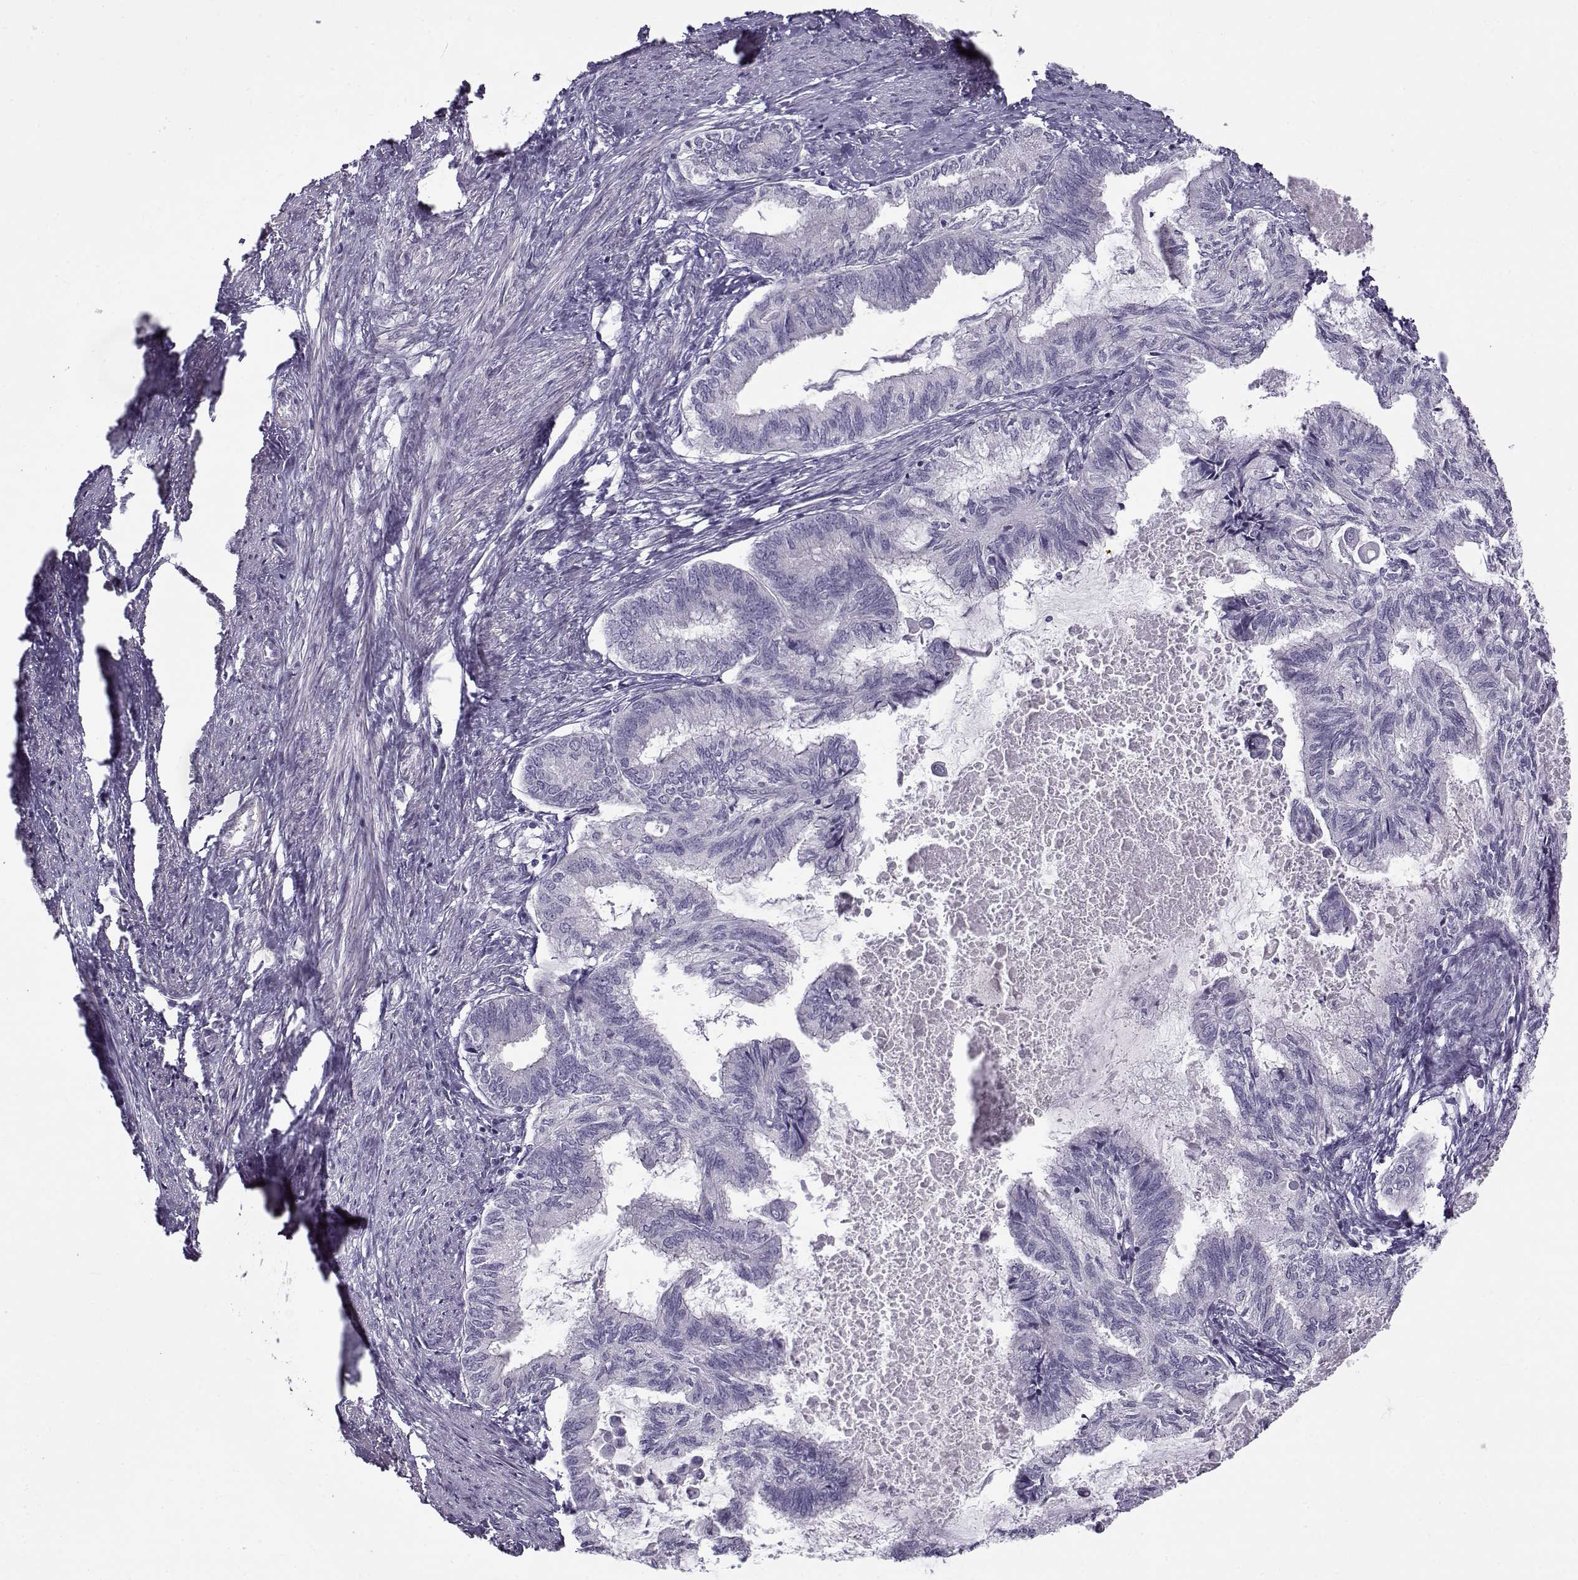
{"staining": {"intensity": "negative", "quantity": "none", "location": "none"}, "tissue": "endometrial cancer", "cell_type": "Tumor cells", "image_type": "cancer", "snomed": [{"axis": "morphology", "description": "Adenocarcinoma, NOS"}, {"axis": "topography", "description": "Endometrium"}], "caption": "Endometrial cancer stained for a protein using immunohistochemistry (IHC) displays no expression tumor cells.", "gene": "TEX55", "patient": {"sex": "female", "age": 86}}